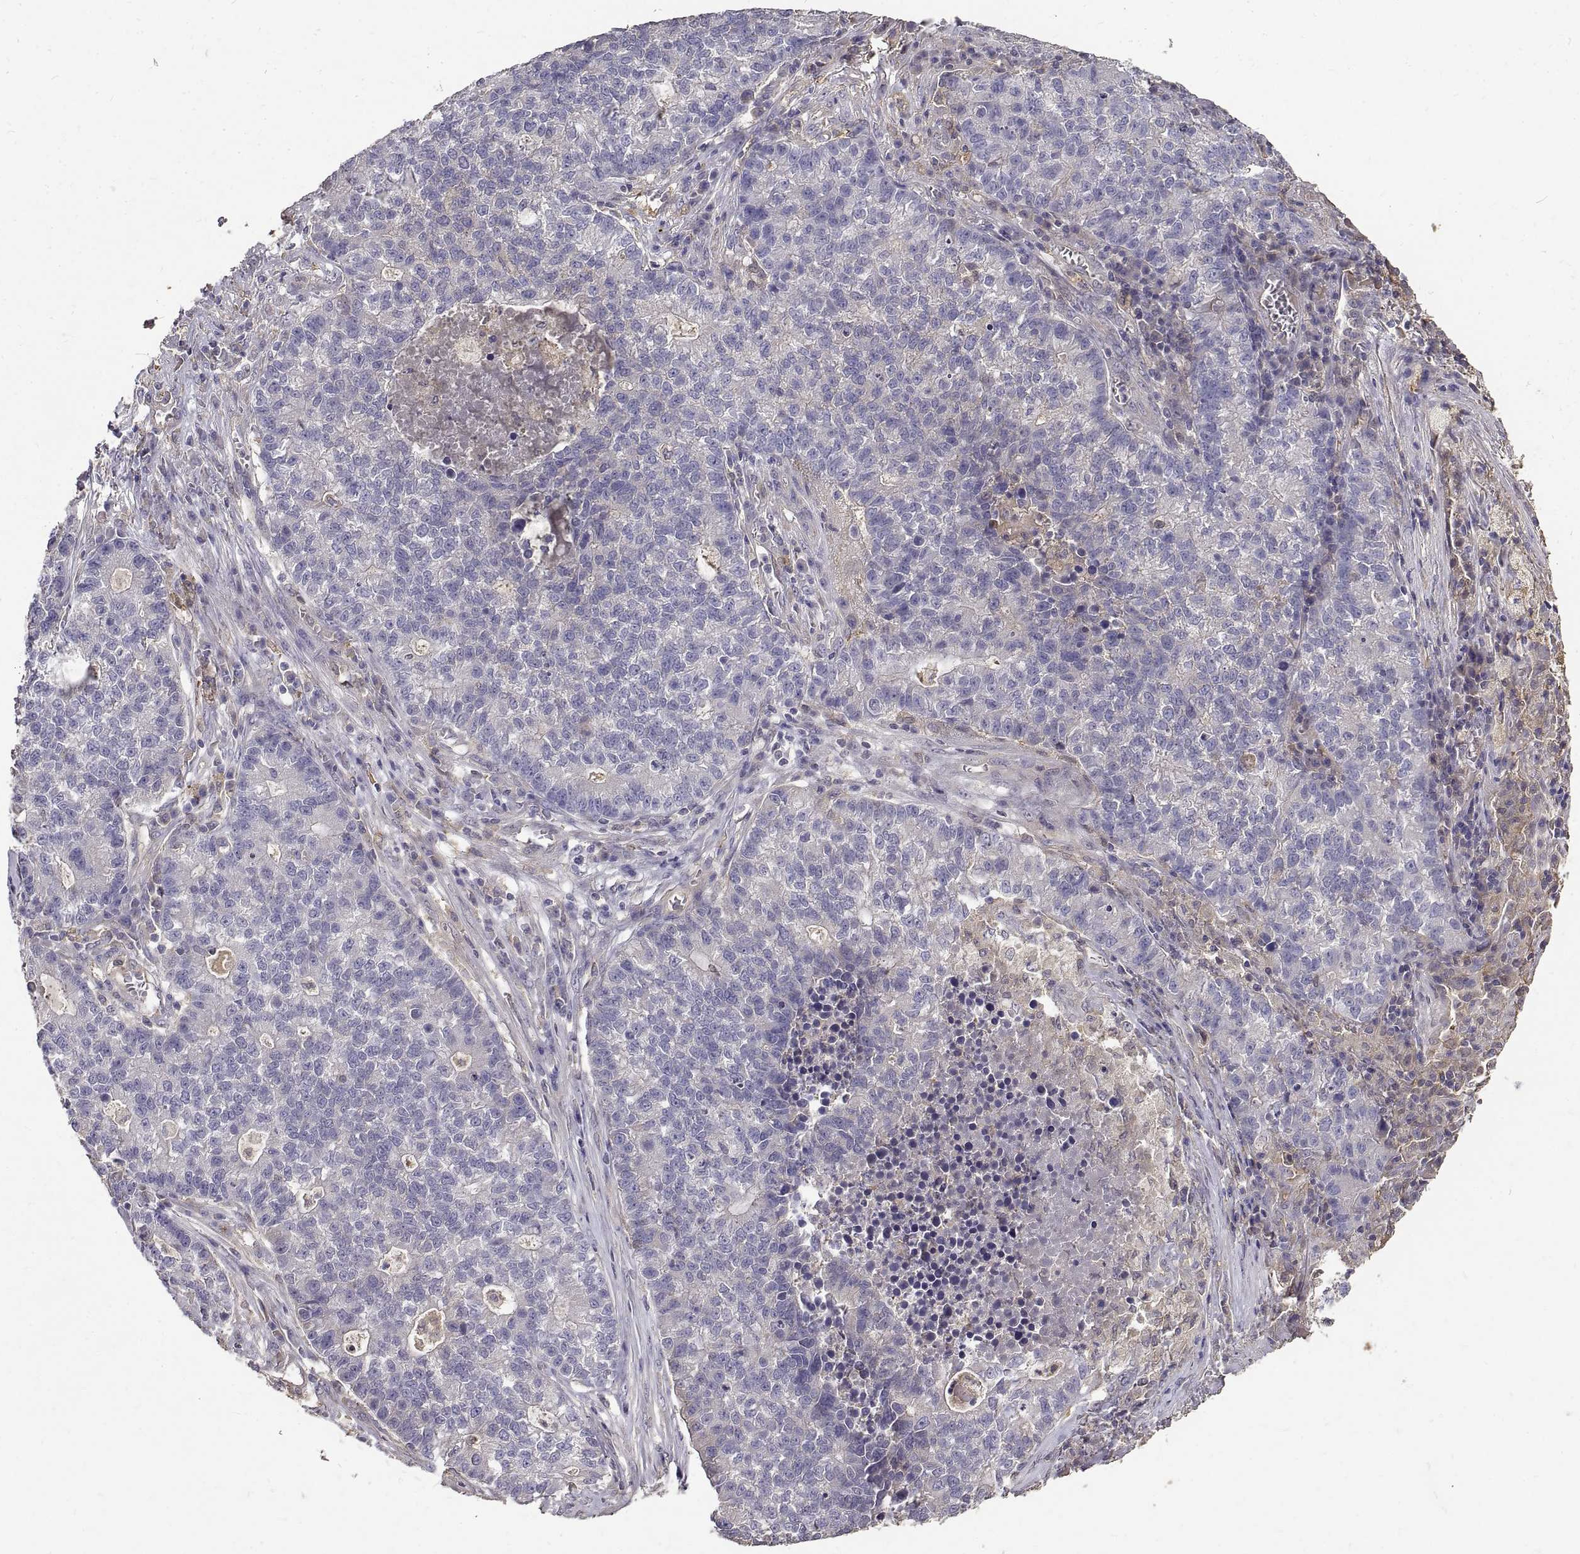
{"staining": {"intensity": "negative", "quantity": "none", "location": "none"}, "tissue": "lung cancer", "cell_type": "Tumor cells", "image_type": "cancer", "snomed": [{"axis": "morphology", "description": "Adenocarcinoma, NOS"}, {"axis": "topography", "description": "Lung"}], "caption": "Tumor cells are negative for brown protein staining in adenocarcinoma (lung).", "gene": "PEA15", "patient": {"sex": "male", "age": 57}}